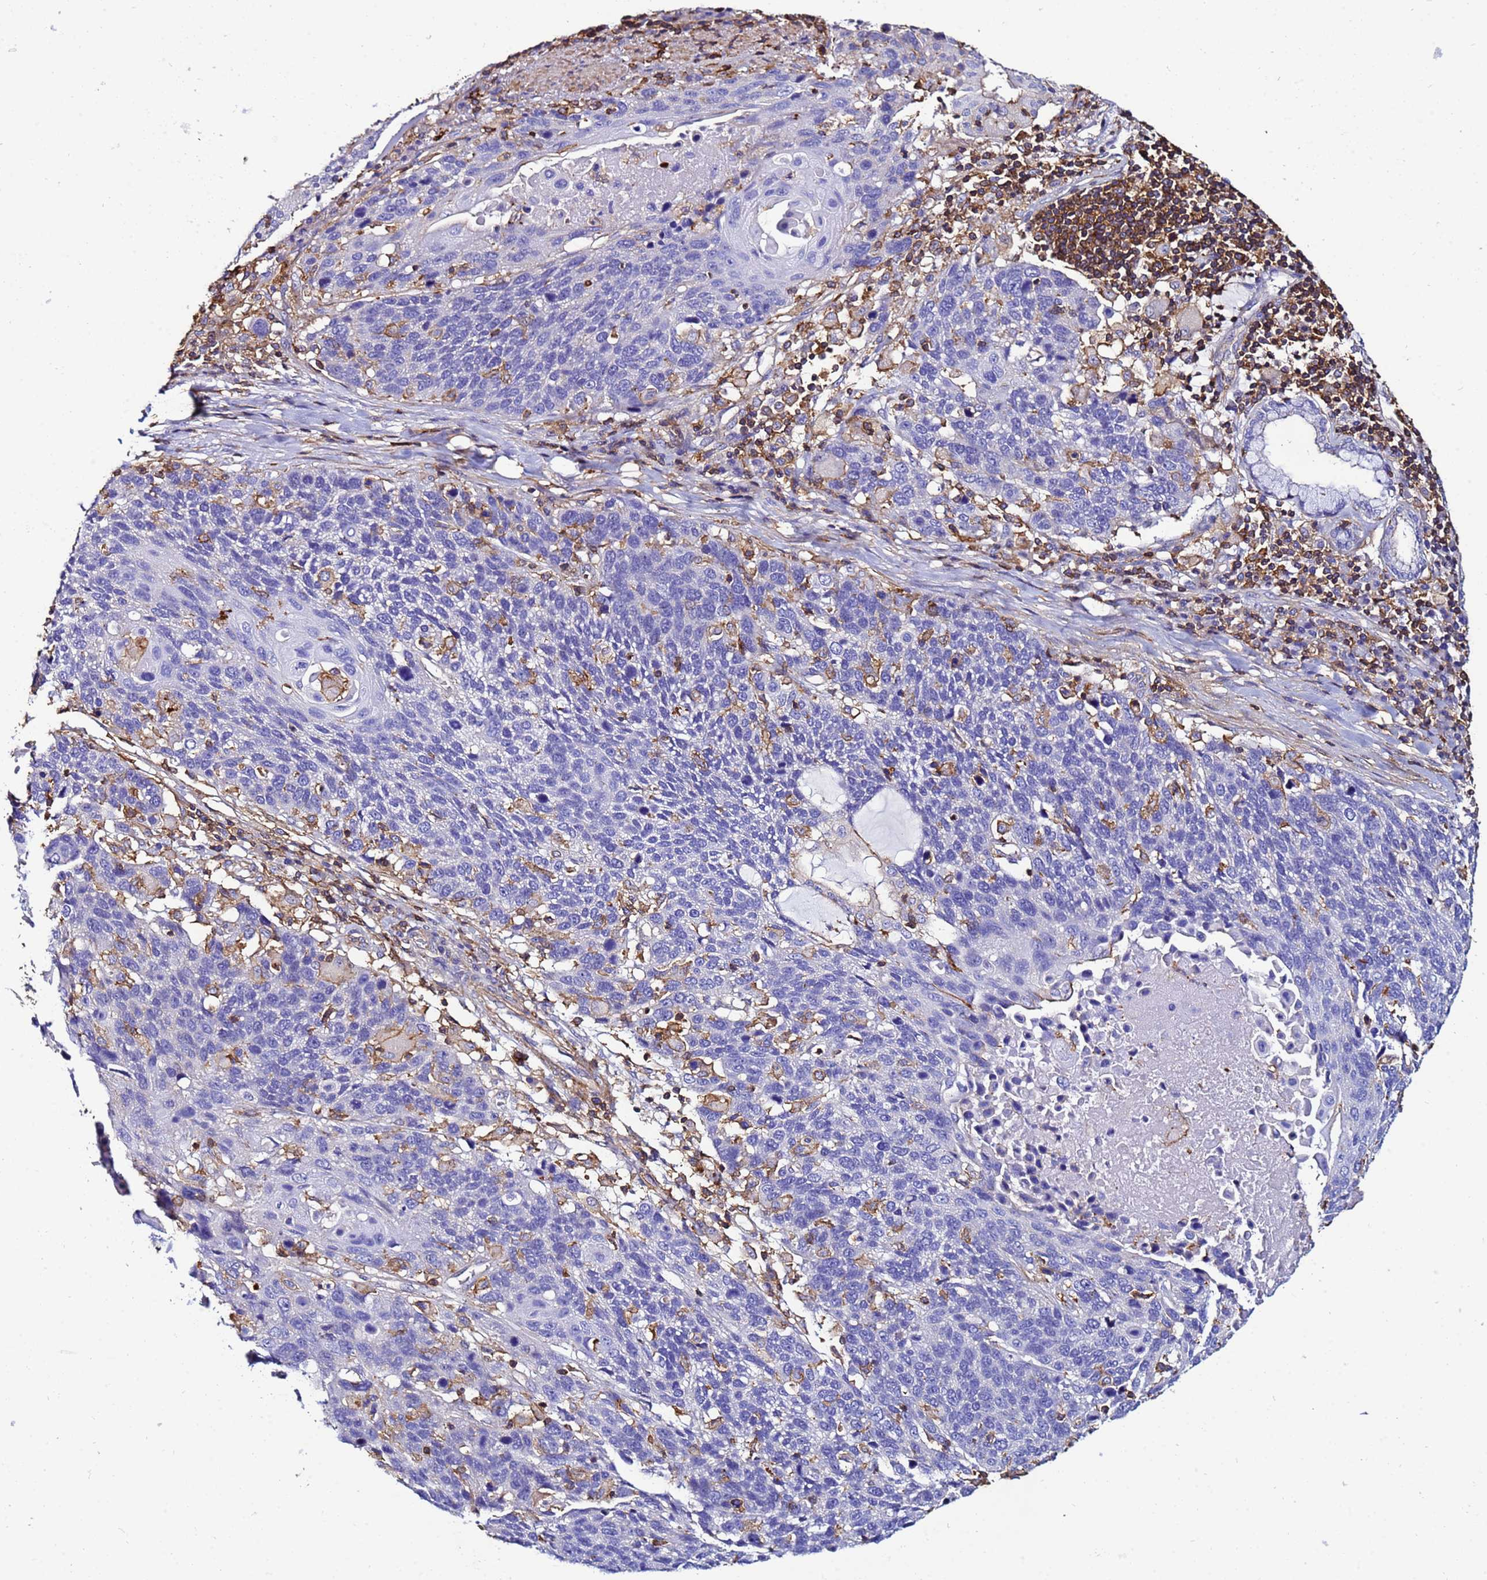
{"staining": {"intensity": "negative", "quantity": "none", "location": "none"}, "tissue": "lung cancer", "cell_type": "Tumor cells", "image_type": "cancer", "snomed": [{"axis": "morphology", "description": "Squamous cell carcinoma, NOS"}, {"axis": "topography", "description": "Lung"}], "caption": "Lung squamous cell carcinoma stained for a protein using immunohistochemistry (IHC) shows no staining tumor cells.", "gene": "ACTB", "patient": {"sex": "male", "age": 66}}